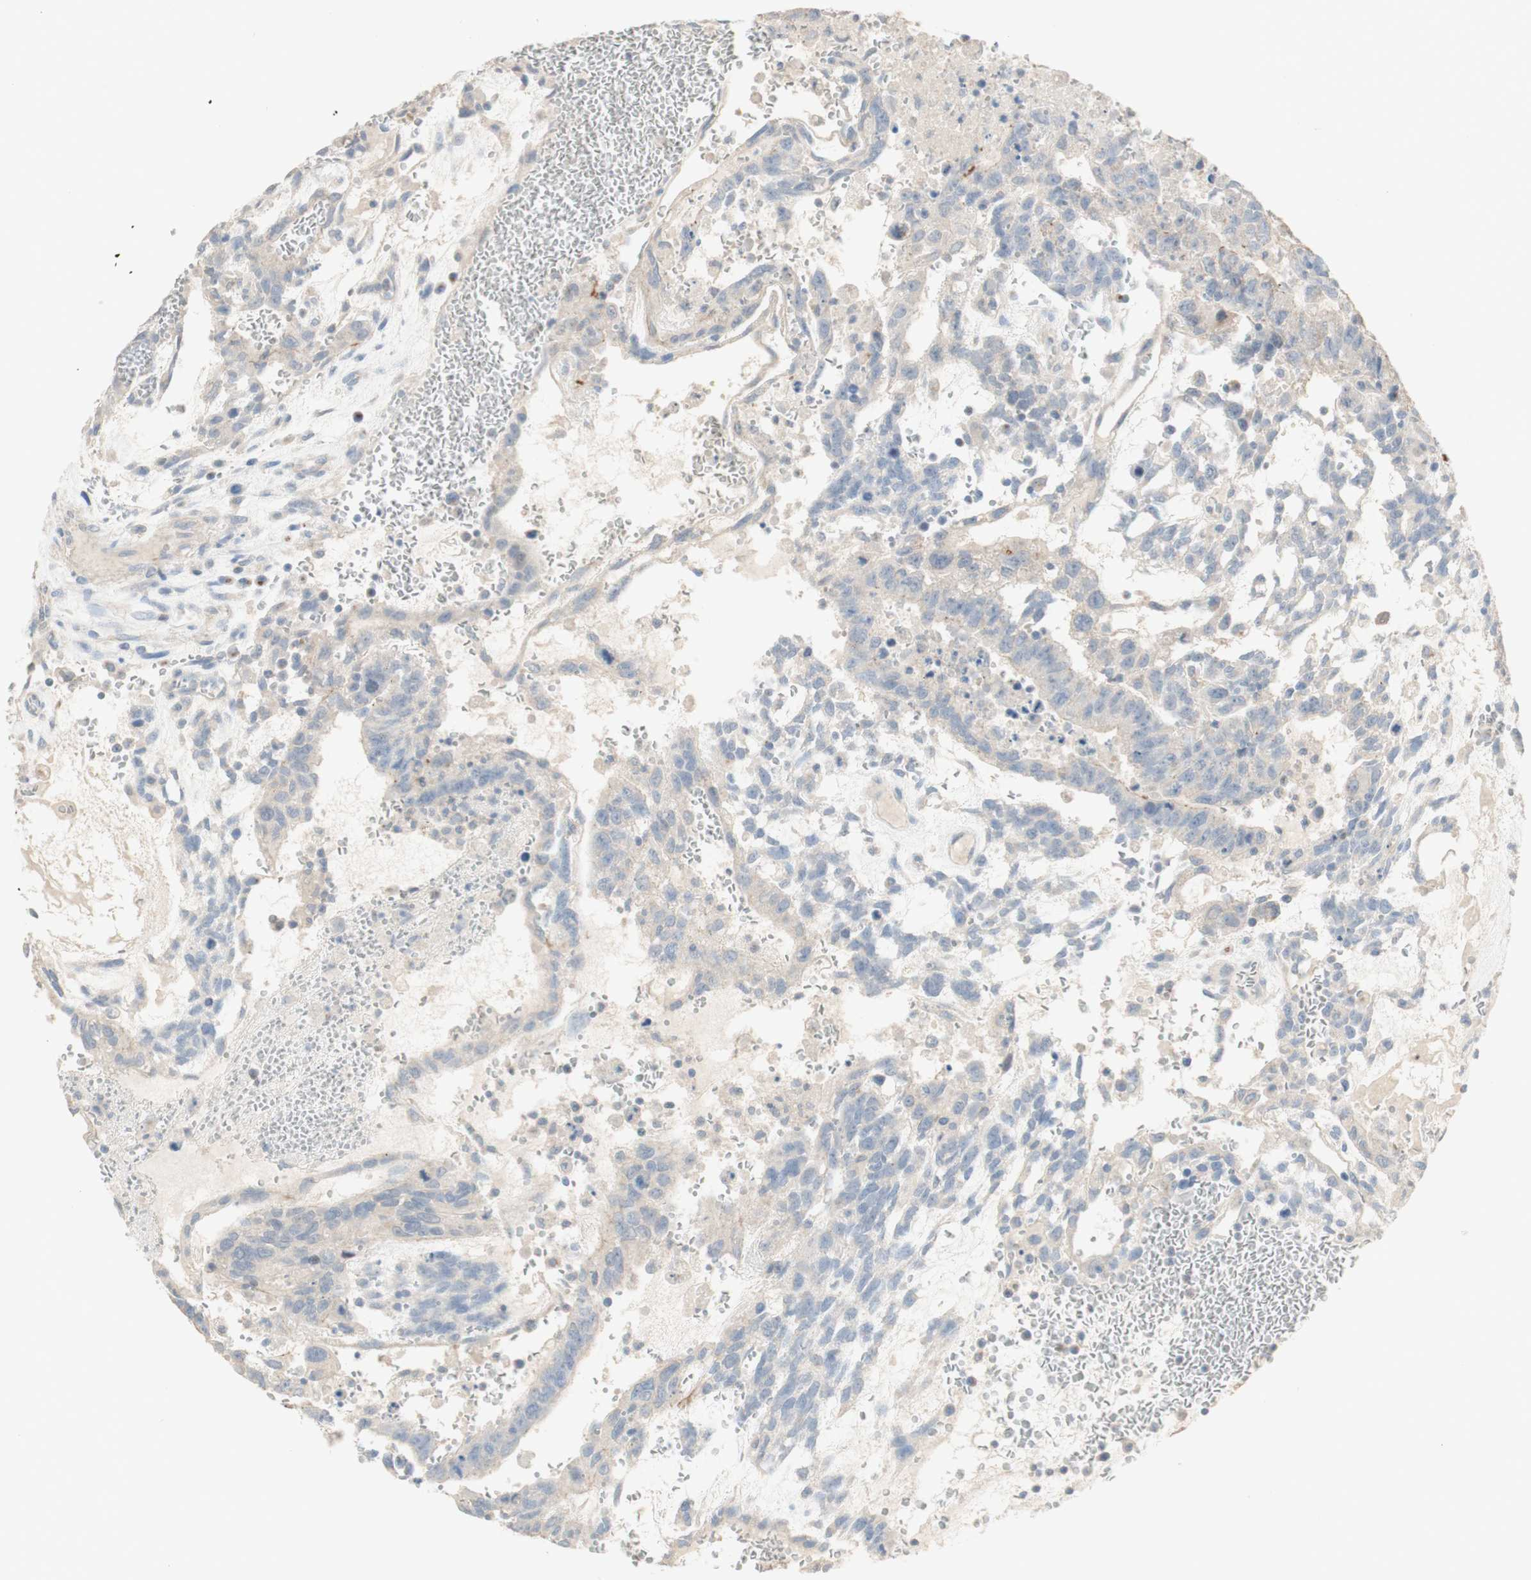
{"staining": {"intensity": "negative", "quantity": "none", "location": "none"}, "tissue": "testis cancer", "cell_type": "Tumor cells", "image_type": "cancer", "snomed": [{"axis": "morphology", "description": "Seminoma, NOS"}, {"axis": "morphology", "description": "Carcinoma, Embryonal, NOS"}, {"axis": "topography", "description": "Testis"}], "caption": "Immunohistochemical staining of testis cancer displays no significant staining in tumor cells.", "gene": "MANEA", "patient": {"sex": "male", "age": 52}}